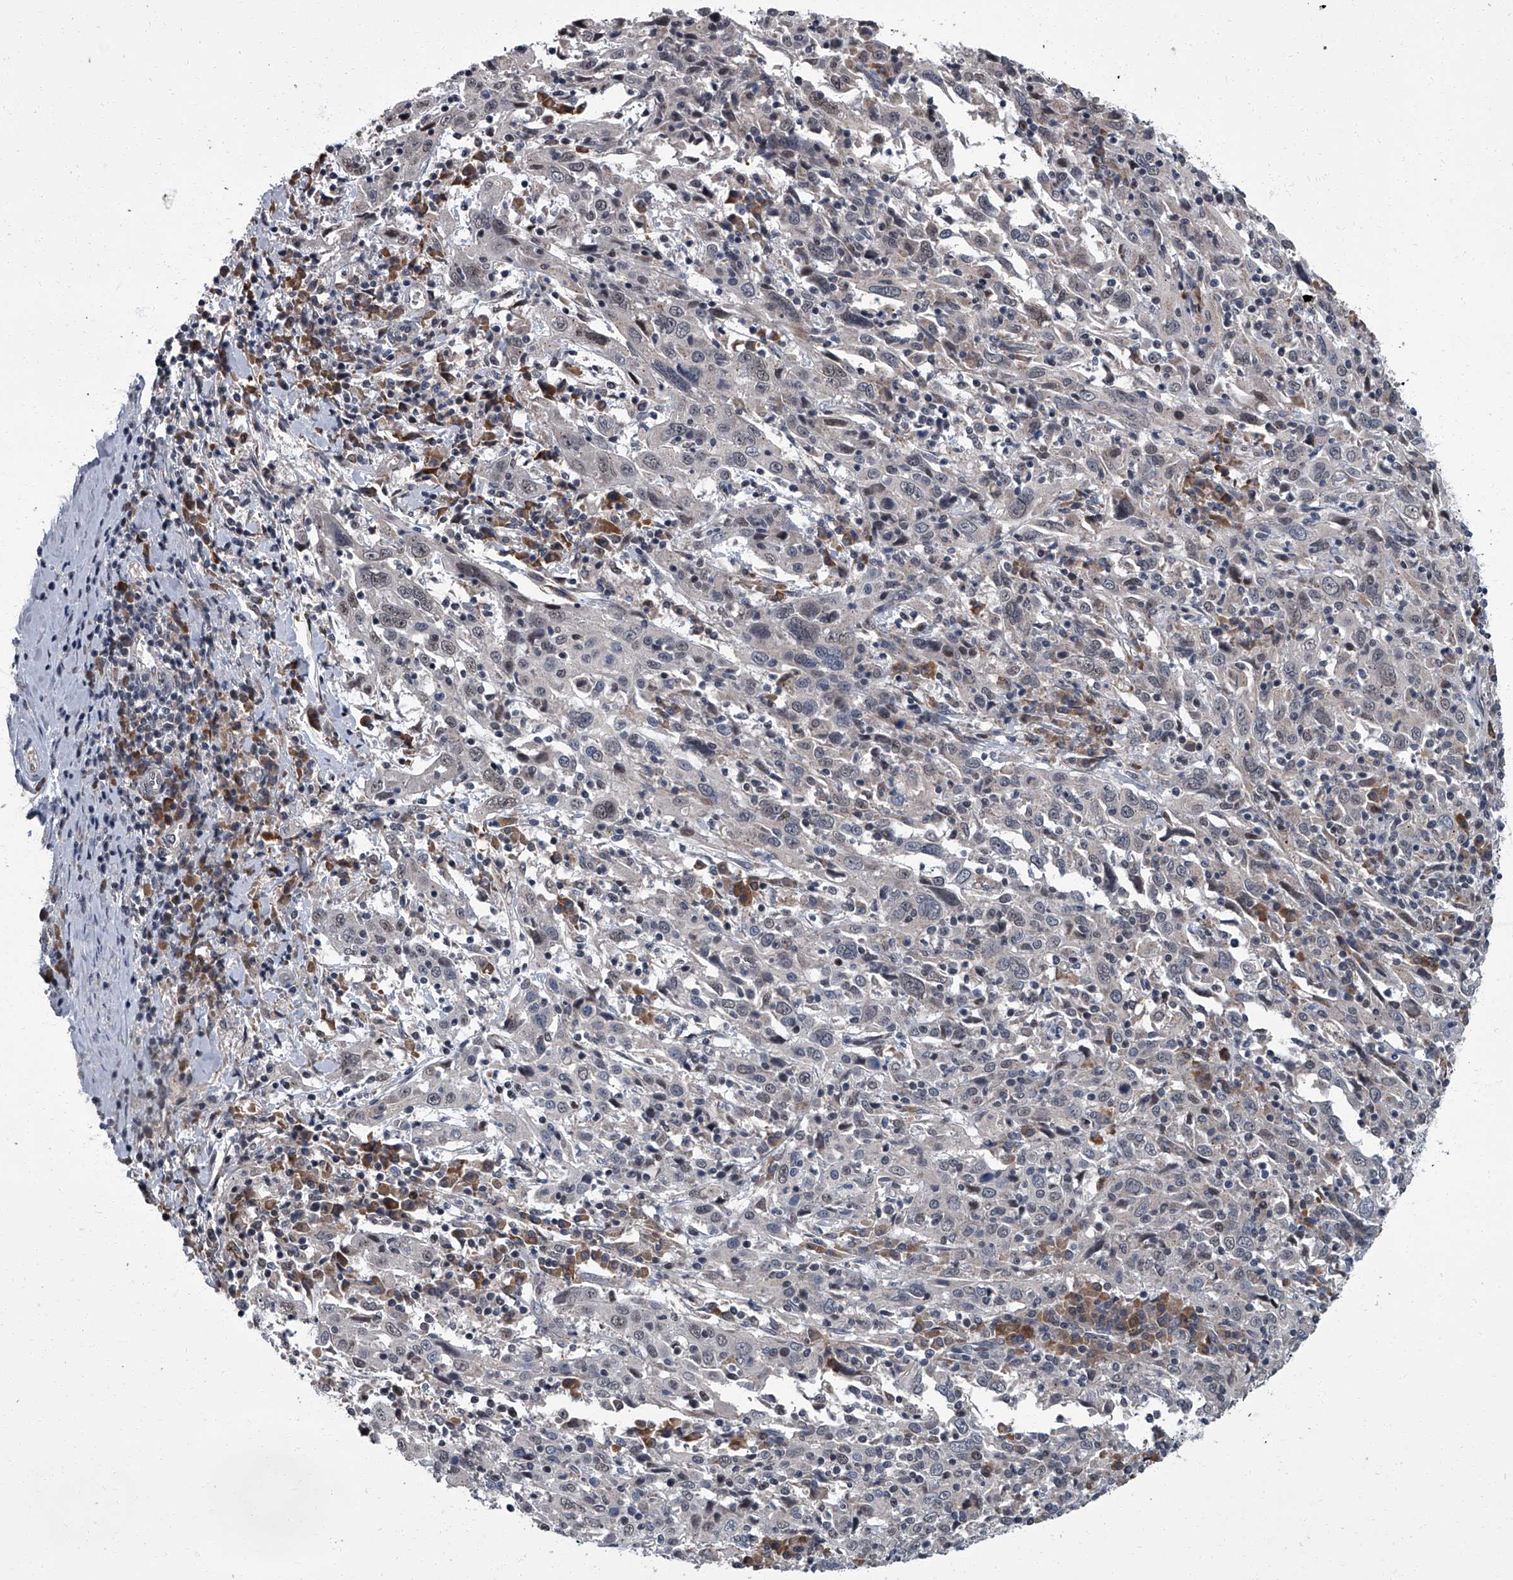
{"staining": {"intensity": "negative", "quantity": "none", "location": "none"}, "tissue": "cervical cancer", "cell_type": "Tumor cells", "image_type": "cancer", "snomed": [{"axis": "morphology", "description": "Squamous cell carcinoma, NOS"}, {"axis": "topography", "description": "Cervix"}], "caption": "The IHC histopathology image has no significant positivity in tumor cells of cervical cancer tissue.", "gene": "ZNF274", "patient": {"sex": "female", "age": 46}}